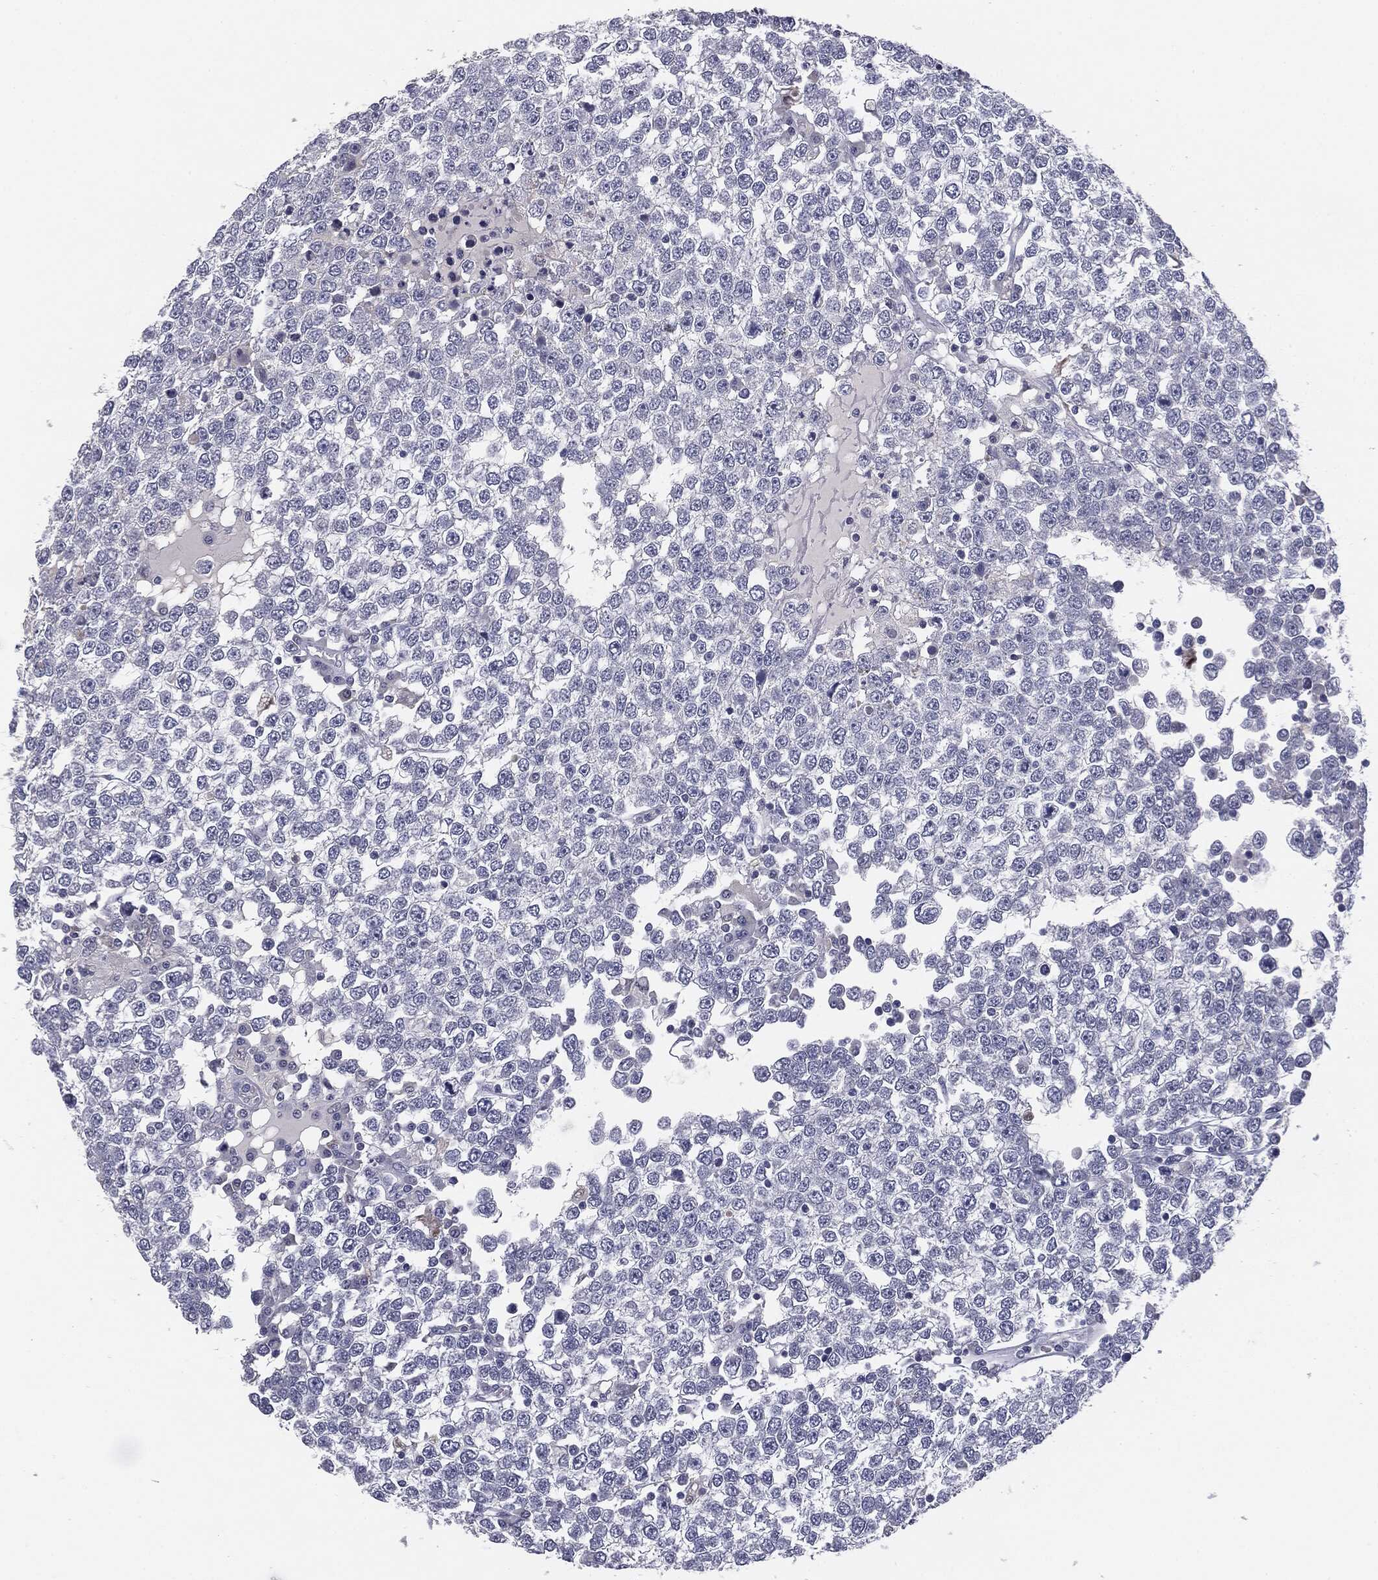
{"staining": {"intensity": "negative", "quantity": "none", "location": "none"}, "tissue": "testis cancer", "cell_type": "Tumor cells", "image_type": "cancer", "snomed": [{"axis": "morphology", "description": "Seminoma, NOS"}, {"axis": "topography", "description": "Testis"}], "caption": "IHC histopathology image of neoplastic tissue: human testis seminoma stained with DAB (3,3'-diaminobenzidine) displays no significant protein staining in tumor cells.", "gene": "MUC1", "patient": {"sex": "male", "age": 65}}